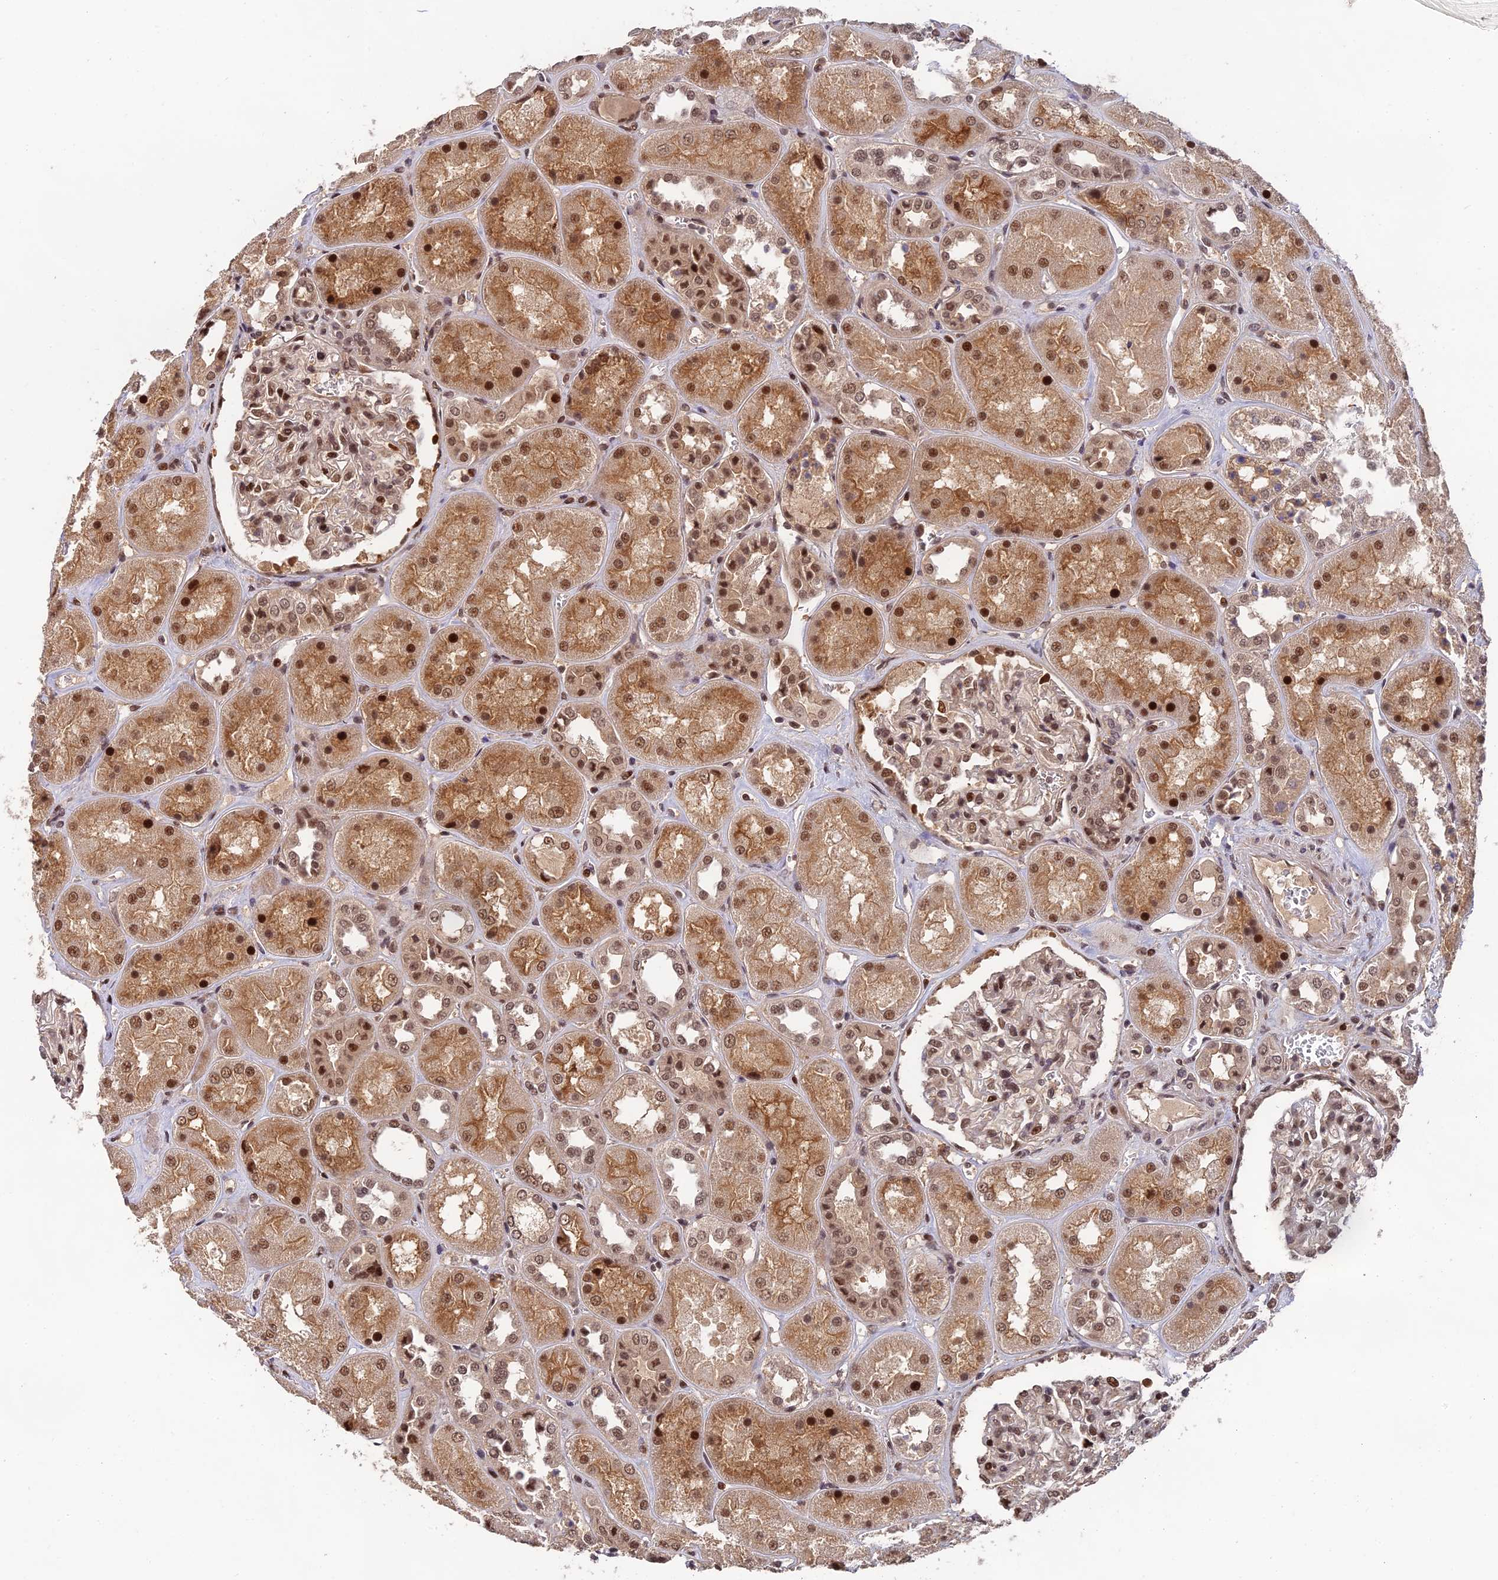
{"staining": {"intensity": "moderate", "quantity": ">75%", "location": "nuclear"}, "tissue": "kidney", "cell_type": "Cells in glomeruli", "image_type": "normal", "snomed": [{"axis": "morphology", "description": "Normal tissue, NOS"}, {"axis": "topography", "description": "Kidney"}], "caption": "This image exhibits benign kidney stained with immunohistochemistry to label a protein in brown. The nuclear of cells in glomeruli show moderate positivity for the protein. Nuclei are counter-stained blue.", "gene": "OSBPL1A", "patient": {"sex": "male", "age": 70}}